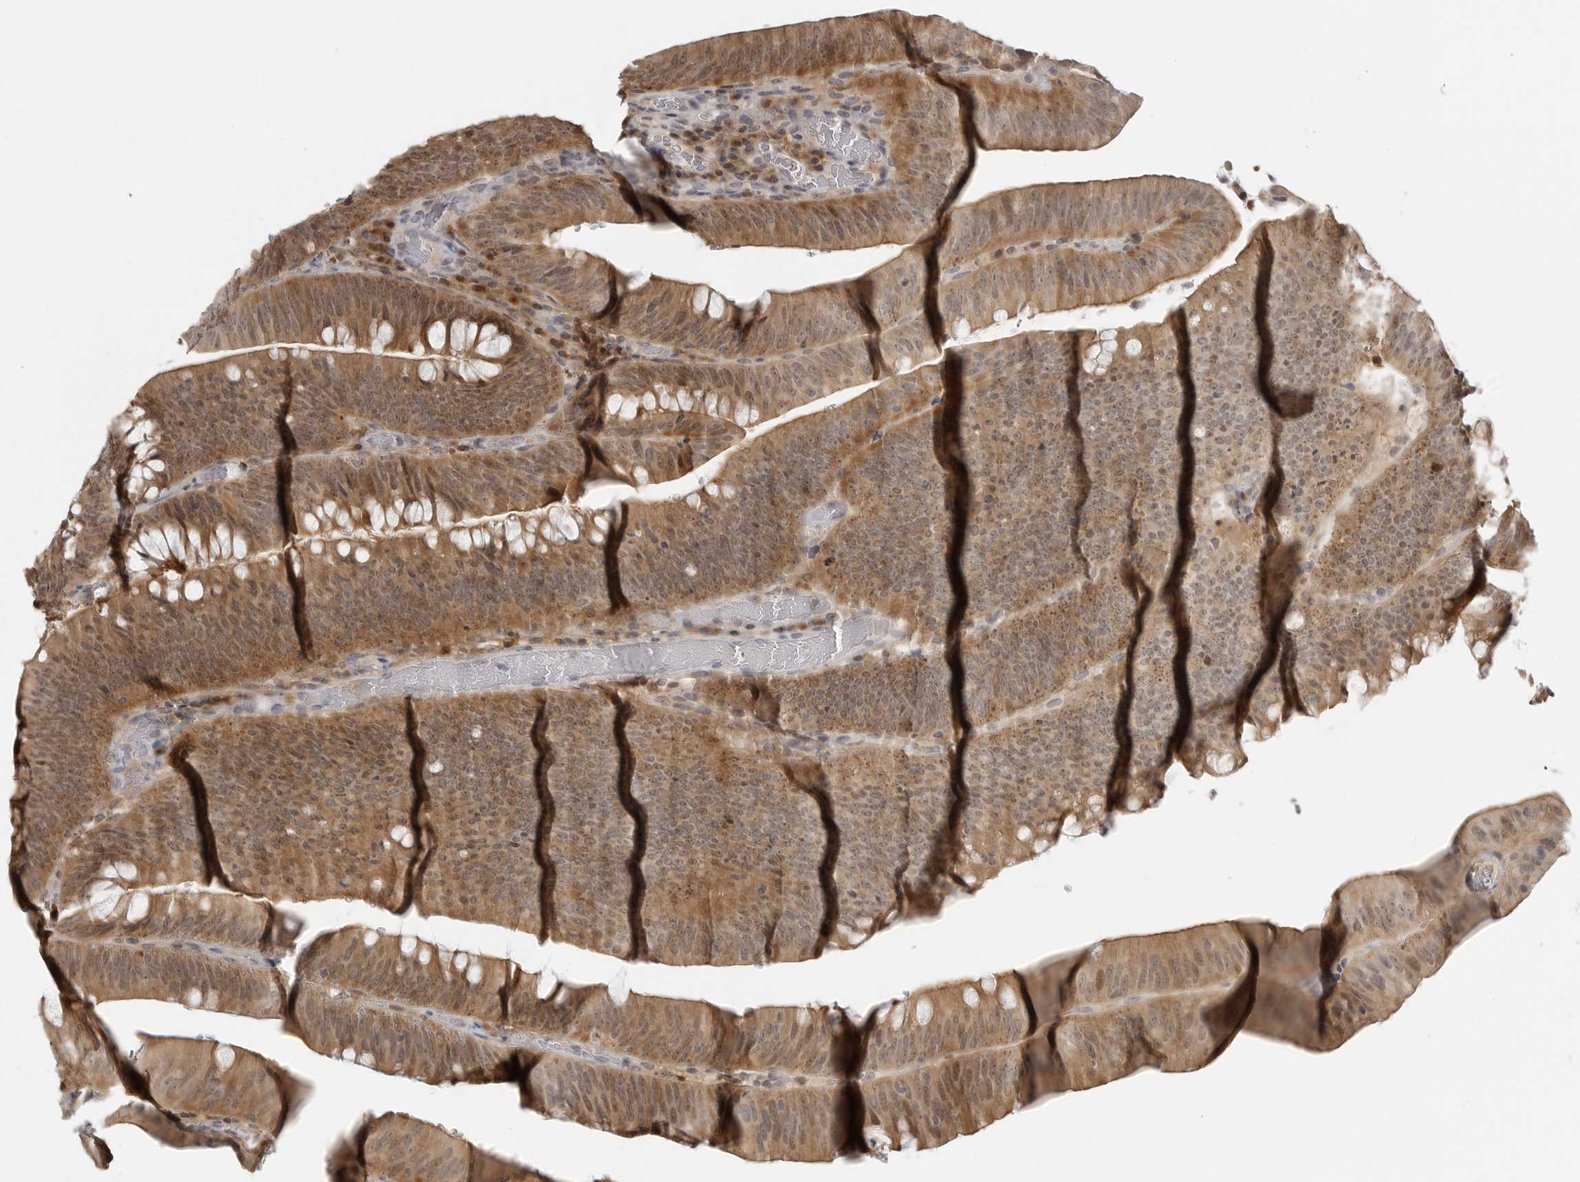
{"staining": {"intensity": "moderate", "quantity": ">75%", "location": "cytoplasmic/membranous,nuclear"}, "tissue": "colorectal cancer", "cell_type": "Tumor cells", "image_type": "cancer", "snomed": [{"axis": "morphology", "description": "Normal tissue, NOS"}, {"axis": "topography", "description": "Colon"}], "caption": "Protein analysis of colorectal cancer tissue exhibits moderate cytoplasmic/membranous and nuclear positivity in approximately >75% of tumor cells.", "gene": "CTIF", "patient": {"sex": "female", "age": 82}}